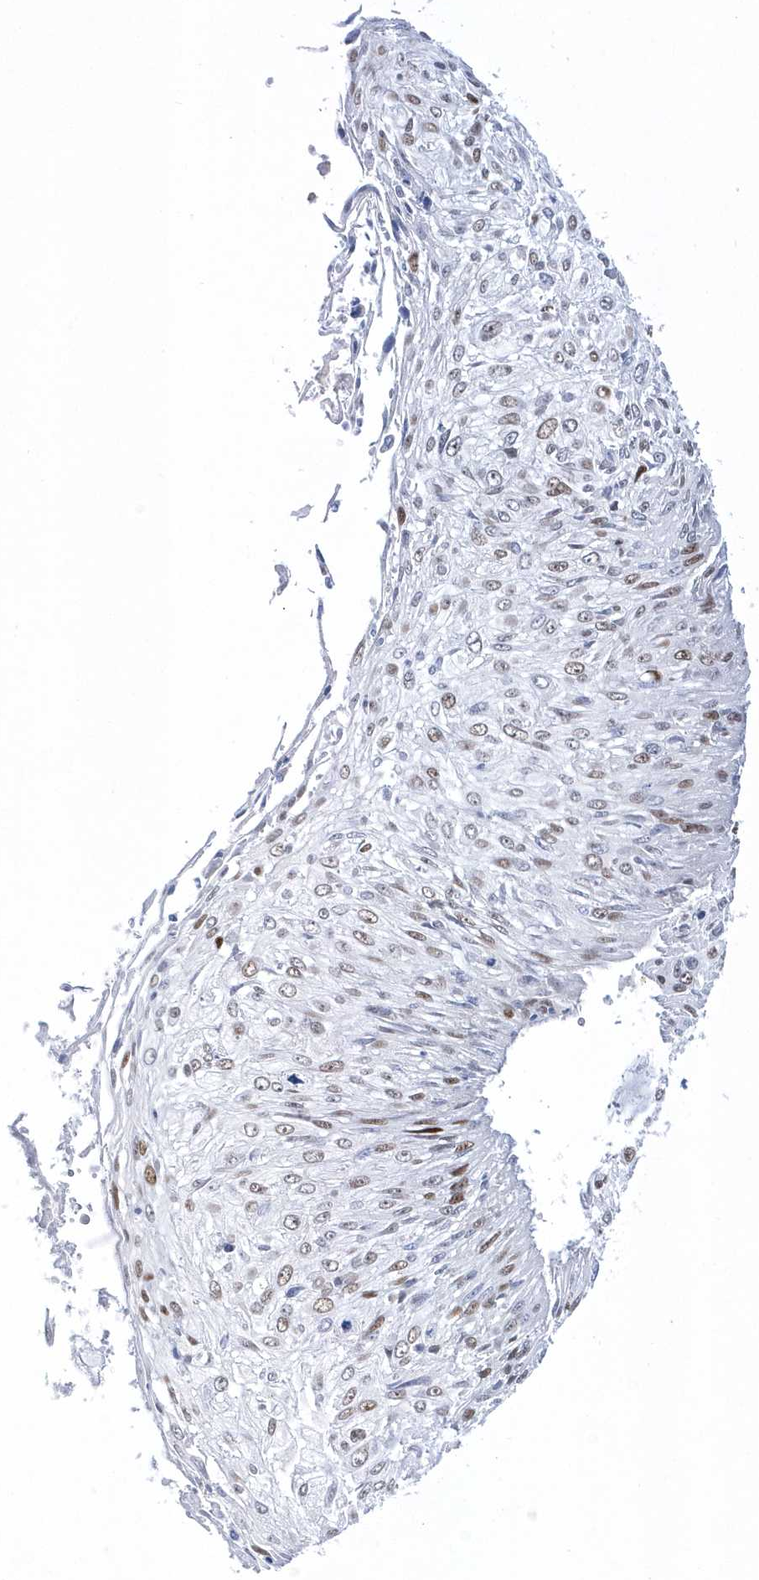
{"staining": {"intensity": "moderate", "quantity": "25%-75%", "location": "nuclear"}, "tissue": "cervical cancer", "cell_type": "Tumor cells", "image_type": "cancer", "snomed": [{"axis": "morphology", "description": "Squamous cell carcinoma, NOS"}, {"axis": "topography", "description": "Cervix"}], "caption": "Protein staining of cervical squamous cell carcinoma tissue reveals moderate nuclear staining in about 25%-75% of tumor cells. (DAB = brown stain, brightfield microscopy at high magnification).", "gene": "TMCO6", "patient": {"sex": "female", "age": 51}}